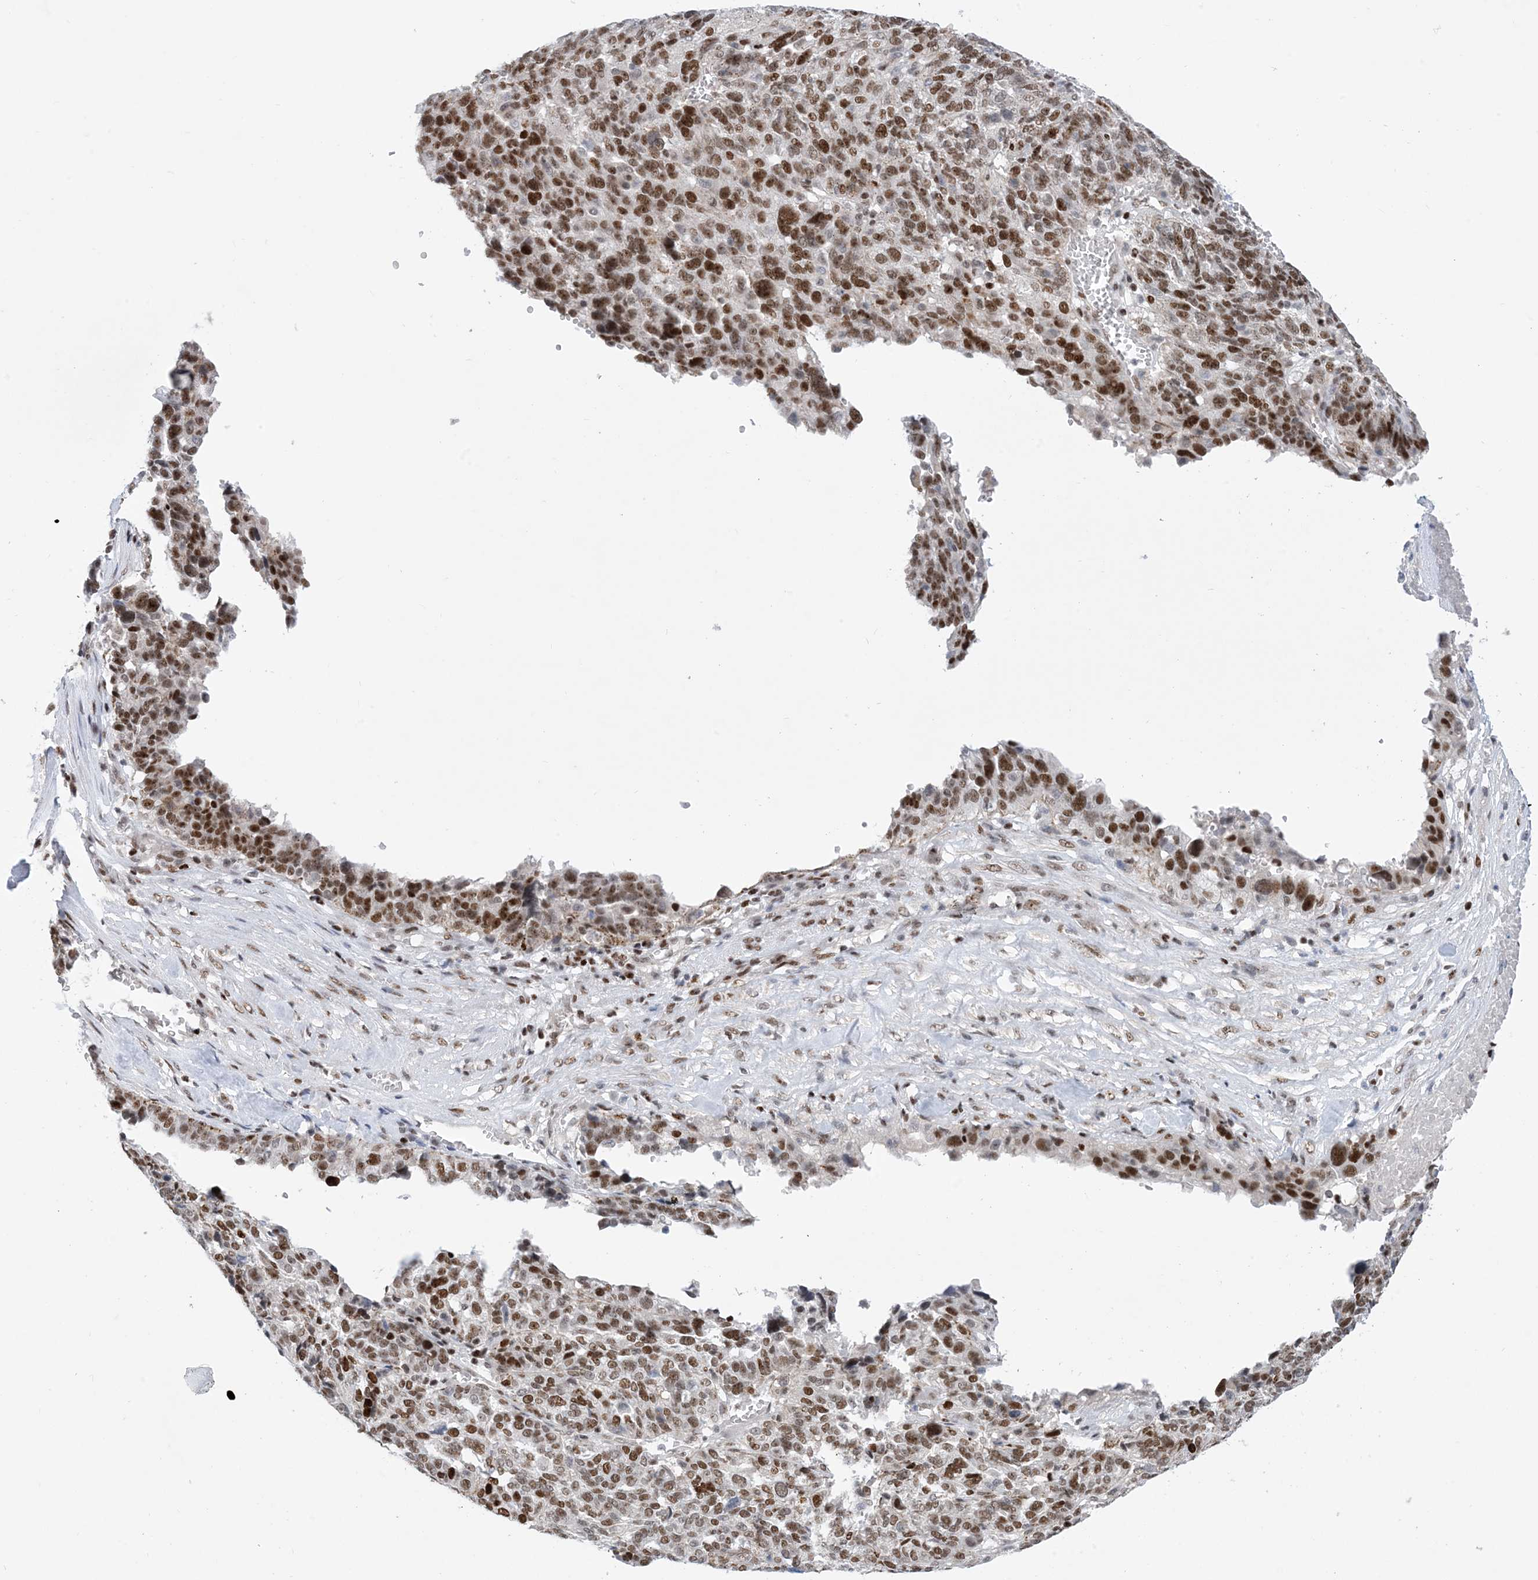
{"staining": {"intensity": "moderate", "quantity": ">75%", "location": "nuclear"}, "tissue": "ovarian cancer", "cell_type": "Tumor cells", "image_type": "cancer", "snomed": [{"axis": "morphology", "description": "Cystadenocarcinoma, serous, NOS"}, {"axis": "topography", "description": "Ovary"}], "caption": "The micrograph displays a brown stain indicating the presence of a protein in the nuclear of tumor cells in ovarian serous cystadenocarcinoma. Immunohistochemistry (ihc) stains the protein in brown and the nuclei are stained blue.", "gene": "TSPYL1", "patient": {"sex": "female", "age": 59}}